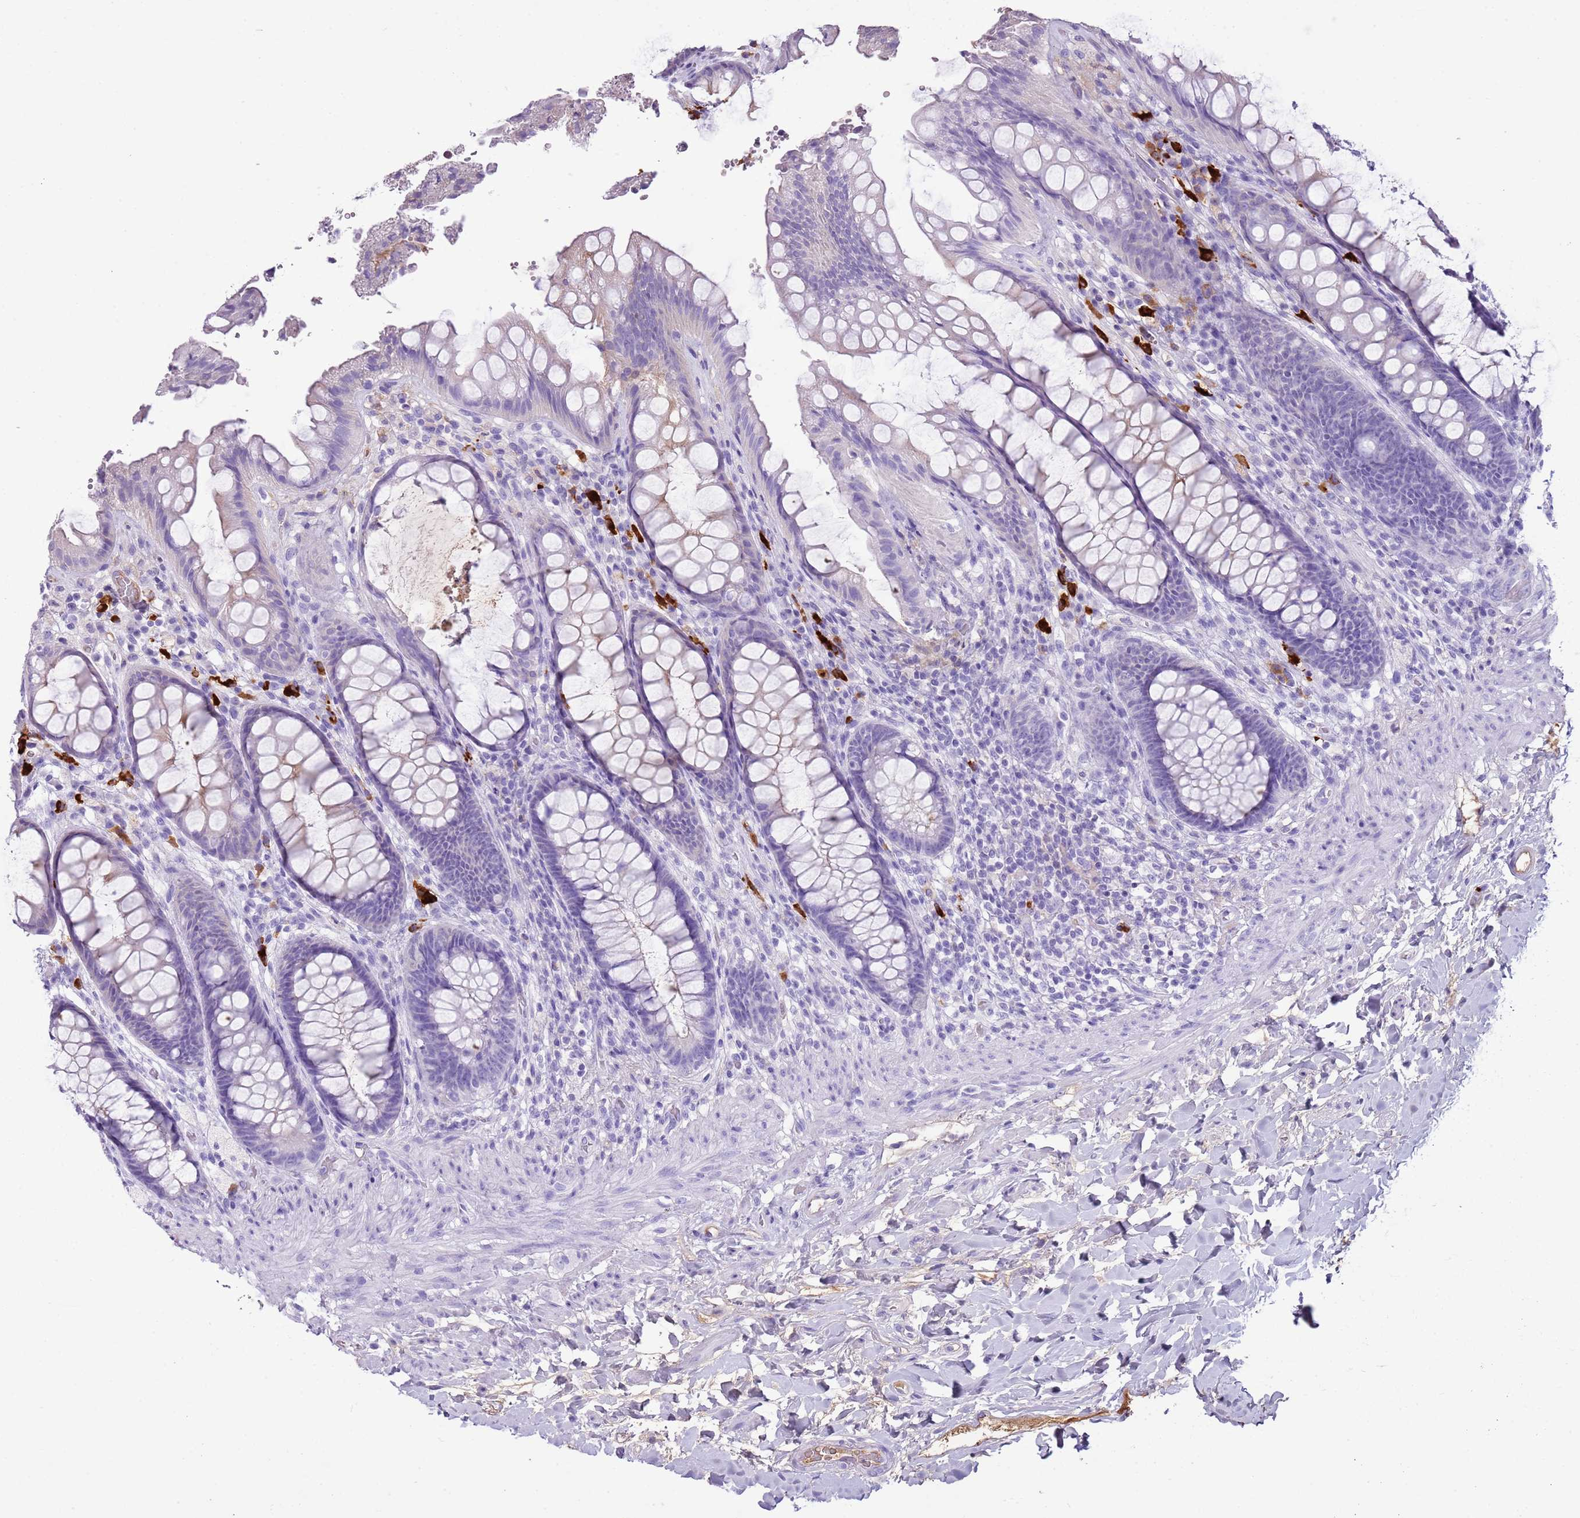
{"staining": {"intensity": "negative", "quantity": "none", "location": "none"}, "tissue": "rectum", "cell_type": "Glandular cells", "image_type": "normal", "snomed": [{"axis": "morphology", "description": "Normal tissue, NOS"}, {"axis": "topography", "description": "Rectum"}], "caption": "Image shows no significant protein positivity in glandular cells of unremarkable rectum. (DAB immunohistochemistry, high magnification).", "gene": "IGKV3", "patient": {"sex": "female", "age": 46}}